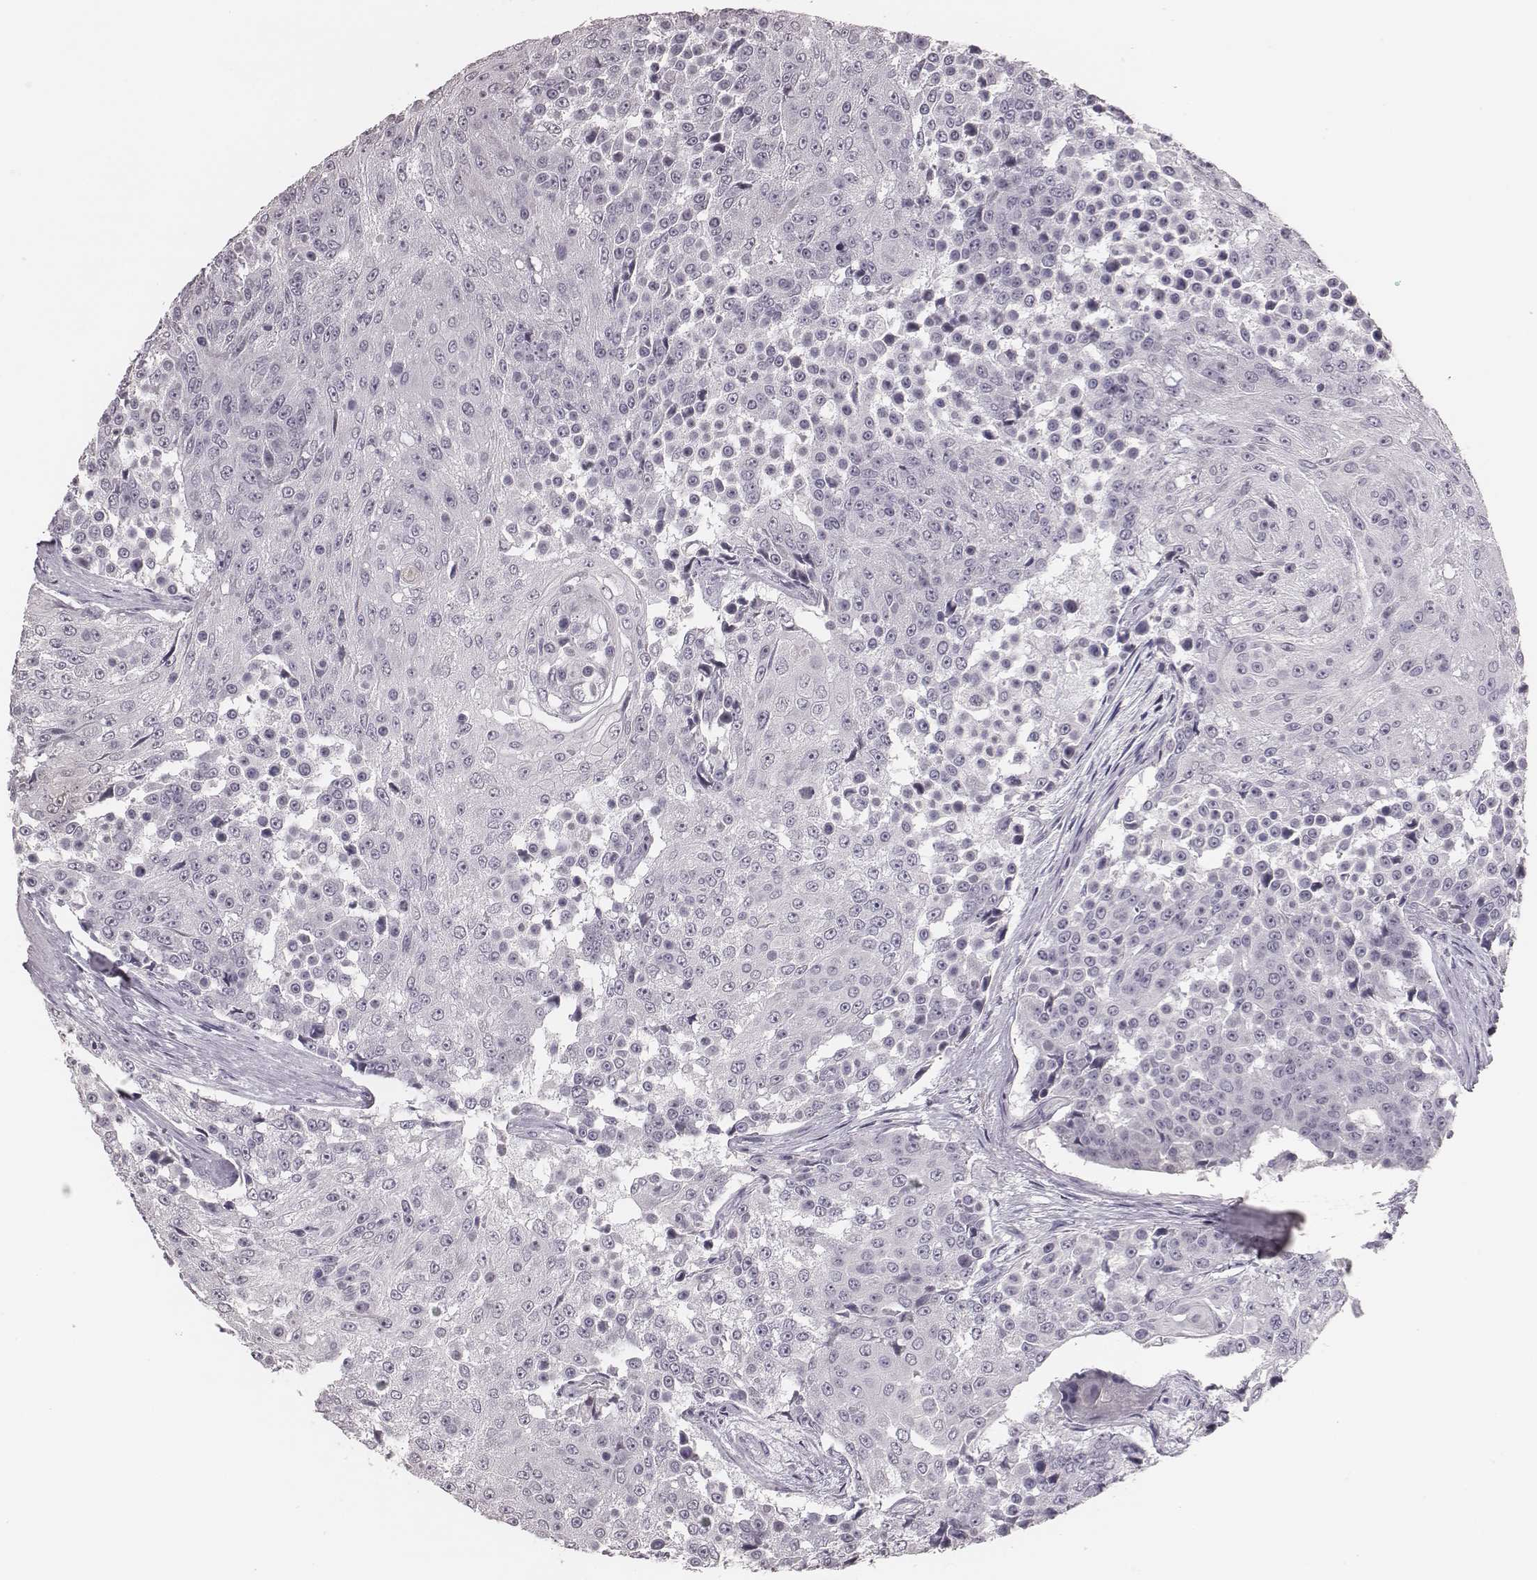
{"staining": {"intensity": "negative", "quantity": "none", "location": "none"}, "tissue": "urothelial cancer", "cell_type": "Tumor cells", "image_type": "cancer", "snomed": [{"axis": "morphology", "description": "Urothelial carcinoma, High grade"}, {"axis": "topography", "description": "Urinary bladder"}], "caption": "High power microscopy image of an IHC photomicrograph of urothelial cancer, revealing no significant expression in tumor cells. The staining was performed using DAB (3,3'-diaminobenzidine) to visualize the protein expression in brown, while the nuclei were stained in blue with hematoxylin (Magnification: 20x).", "gene": "CSHL1", "patient": {"sex": "female", "age": 63}}